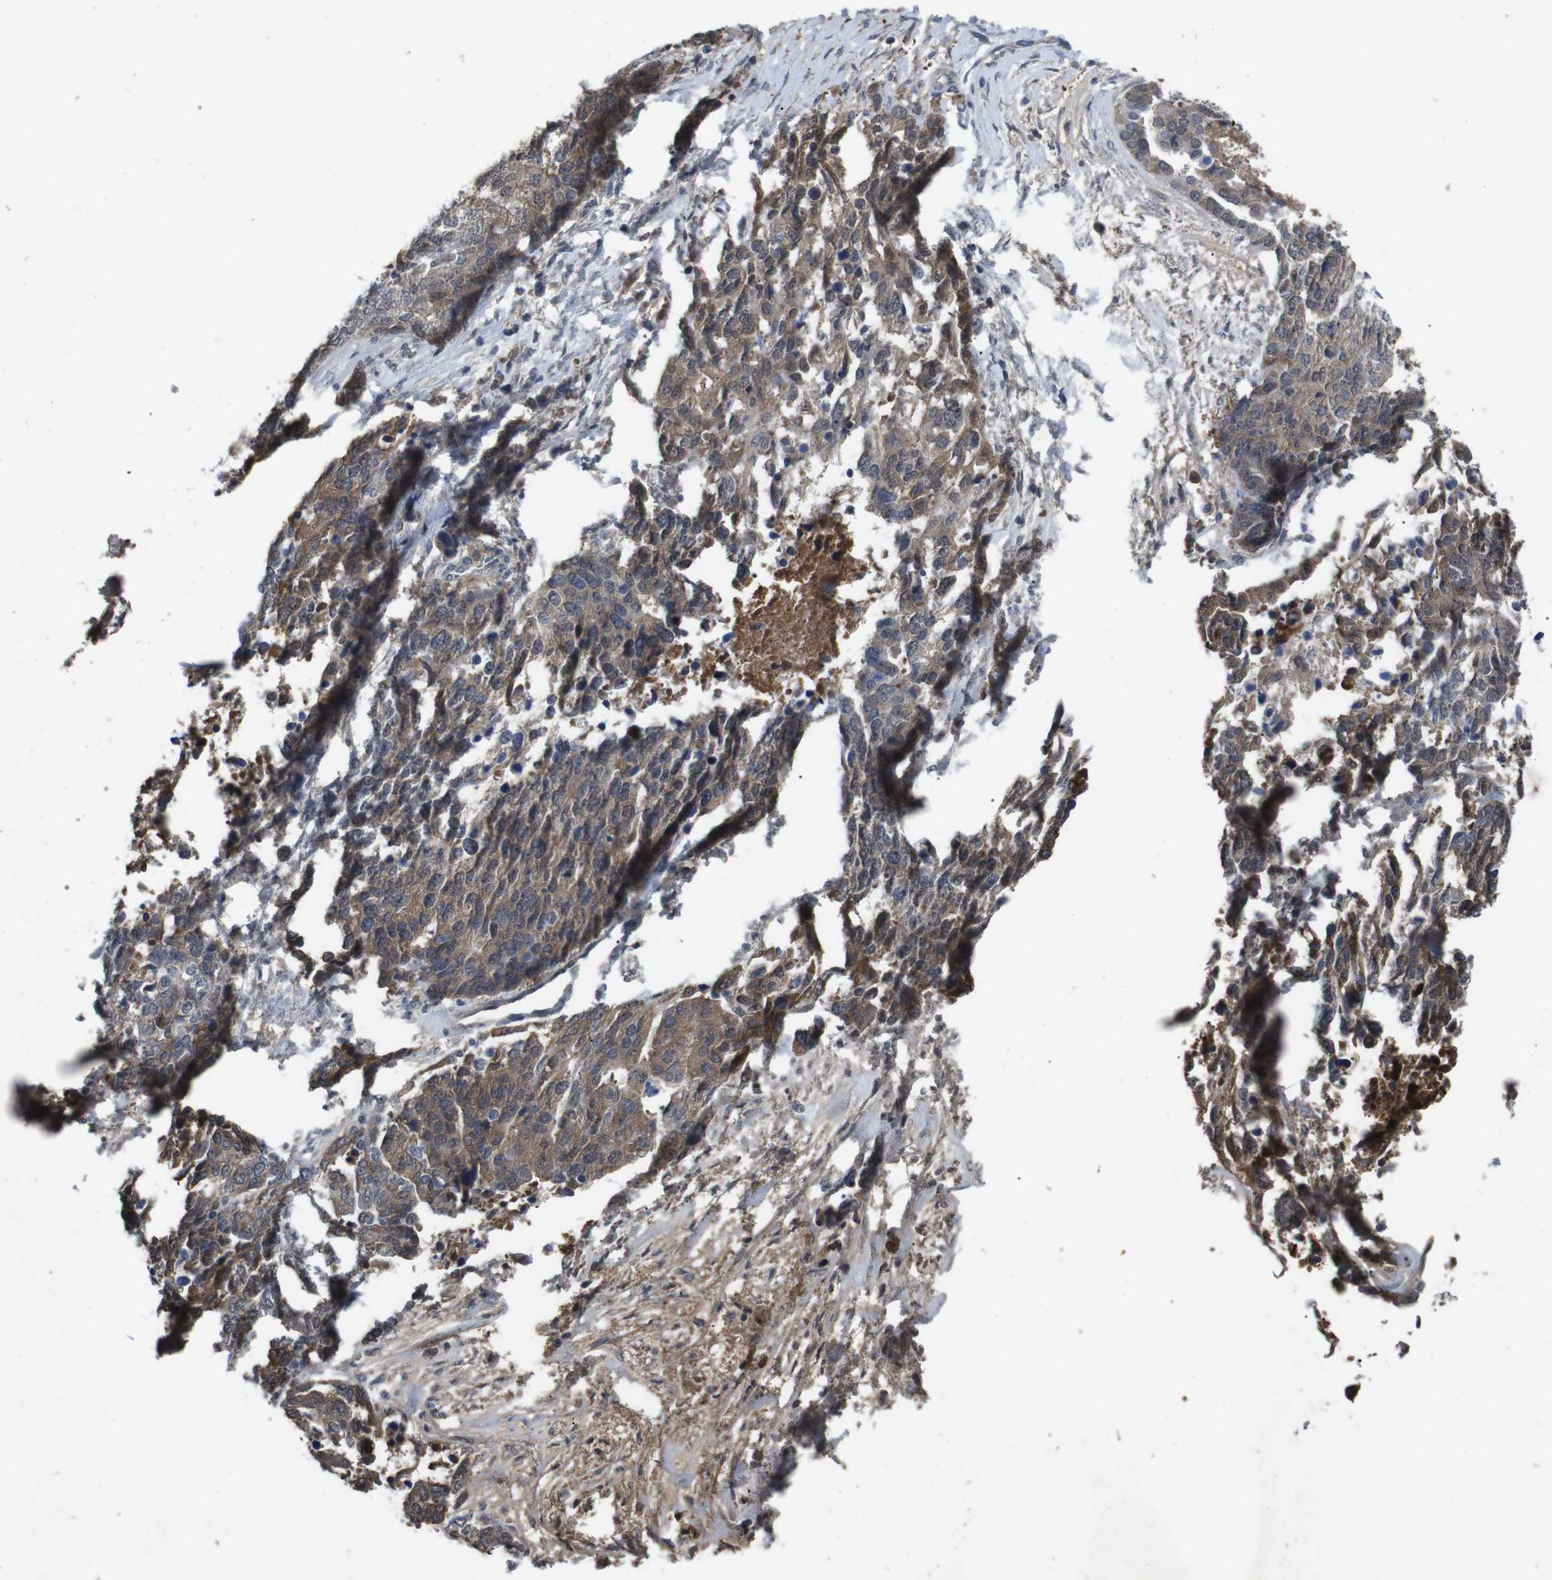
{"staining": {"intensity": "moderate", "quantity": ">75%", "location": "cytoplasmic/membranous"}, "tissue": "ovarian cancer", "cell_type": "Tumor cells", "image_type": "cancer", "snomed": [{"axis": "morphology", "description": "Cystadenocarcinoma, serous, NOS"}, {"axis": "topography", "description": "Ovary"}], "caption": "This histopathology image displays immunohistochemistry (IHC) staining of human serous cystadenocarcinoma (ovarian), with medium moderate cytoplasmic/membranous staining in about >75% of tumor cells.", "gene": "SPTB", "patient": {"sex": "female", "age": 44}}